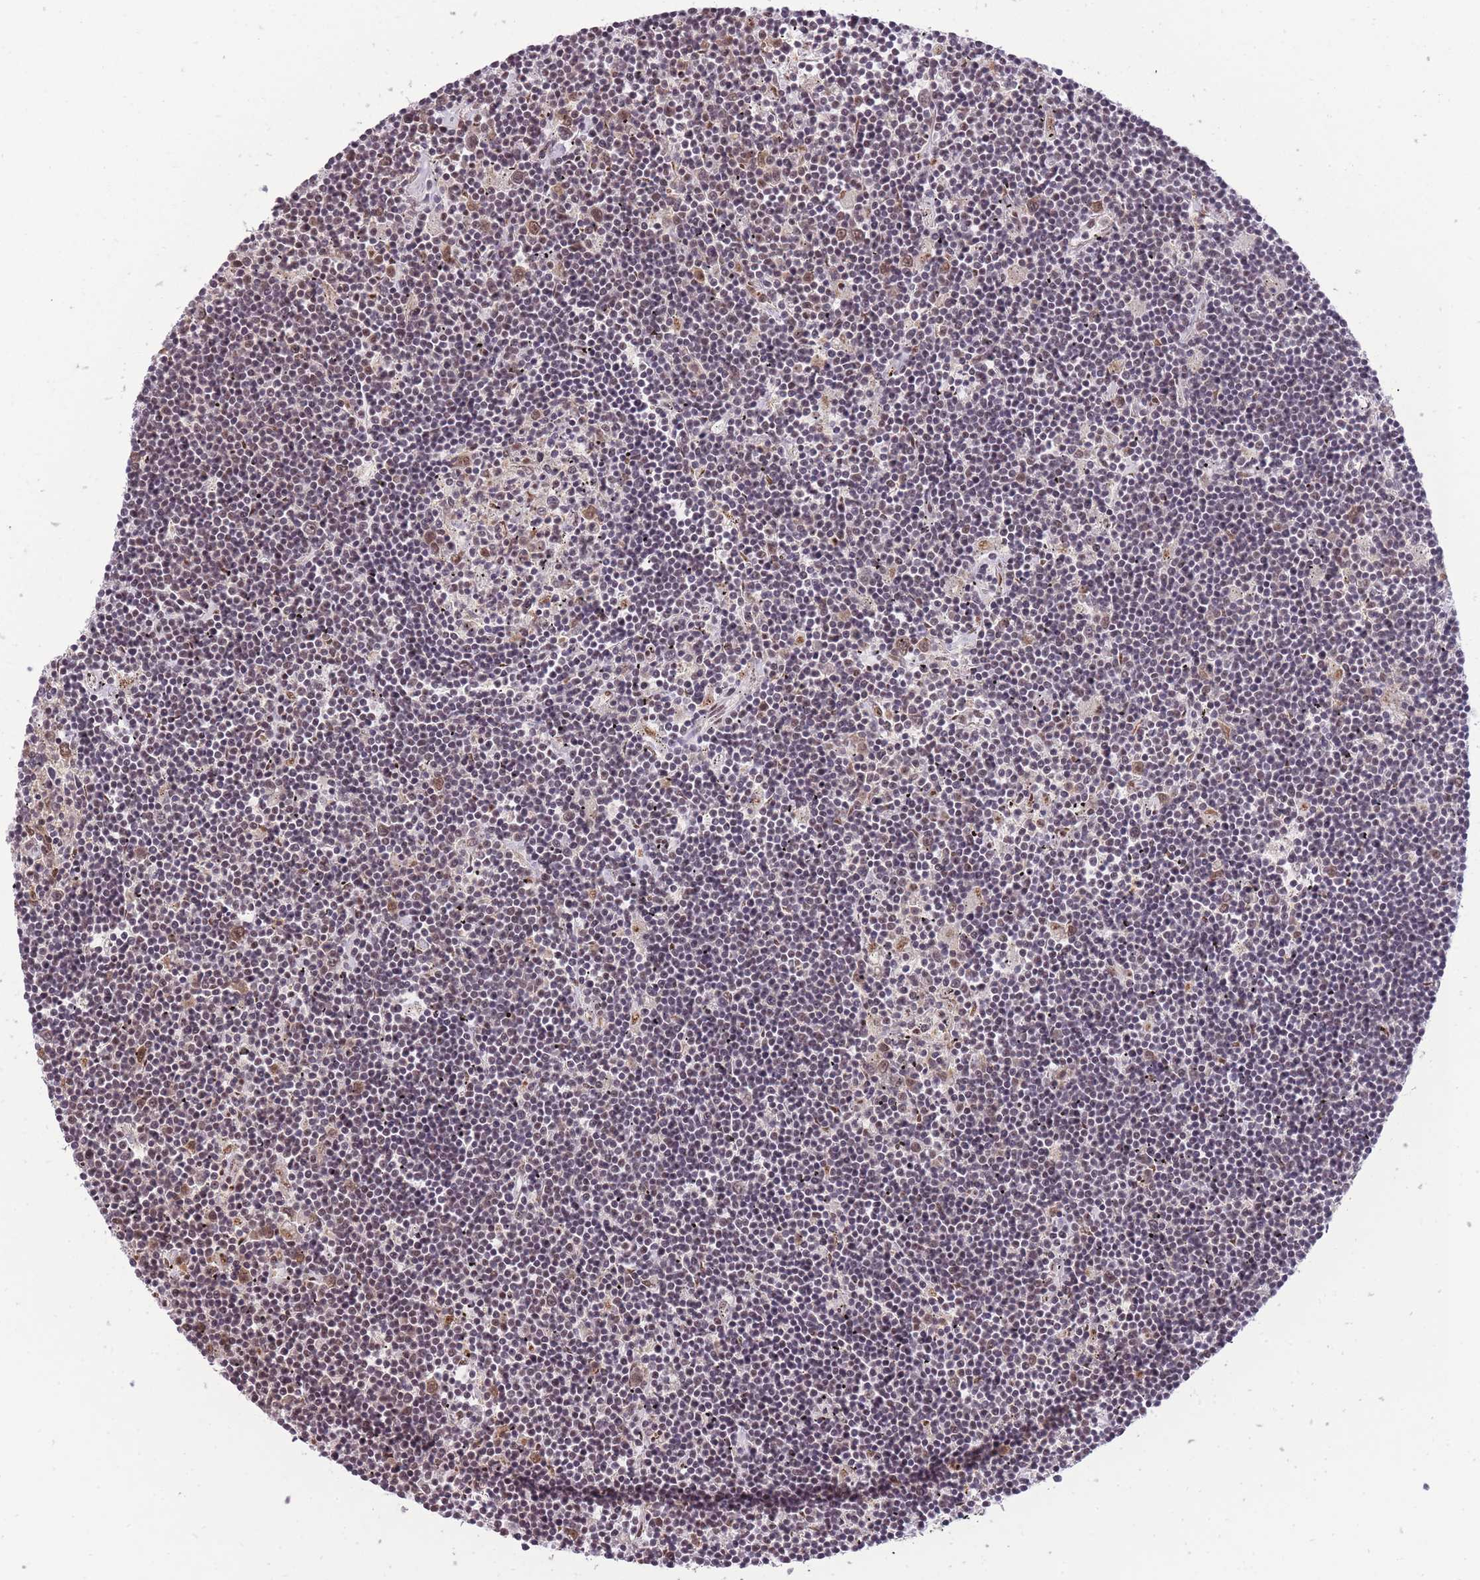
{"staining": {"intensity": "negative", "quantity": "none", "location": "none"}, "tissue": "lymphoma", "cell_type": "Tumor cells", "image_type": "cancer", "snomed": [{"axis": "morphology", "description": "Malignant lymphoma, non-Hodgkin's type, Low grade"}, {"axis": "topography", "description": "Spleen"}], "caption": "The IHC histopathology image has no significant expression in tumor cells of low-grade malignant lymphoma, non-Hodgkin's type tissue. The staining was performed using DAB (3,3'-diaminobenzidine) to visualize the protein expression in brown, while the nuclei were stained in blue with hematoxylin (Magnification: 20x).", "gene": "CDIP1", "patient": {"sex": "male", "age": 76}}